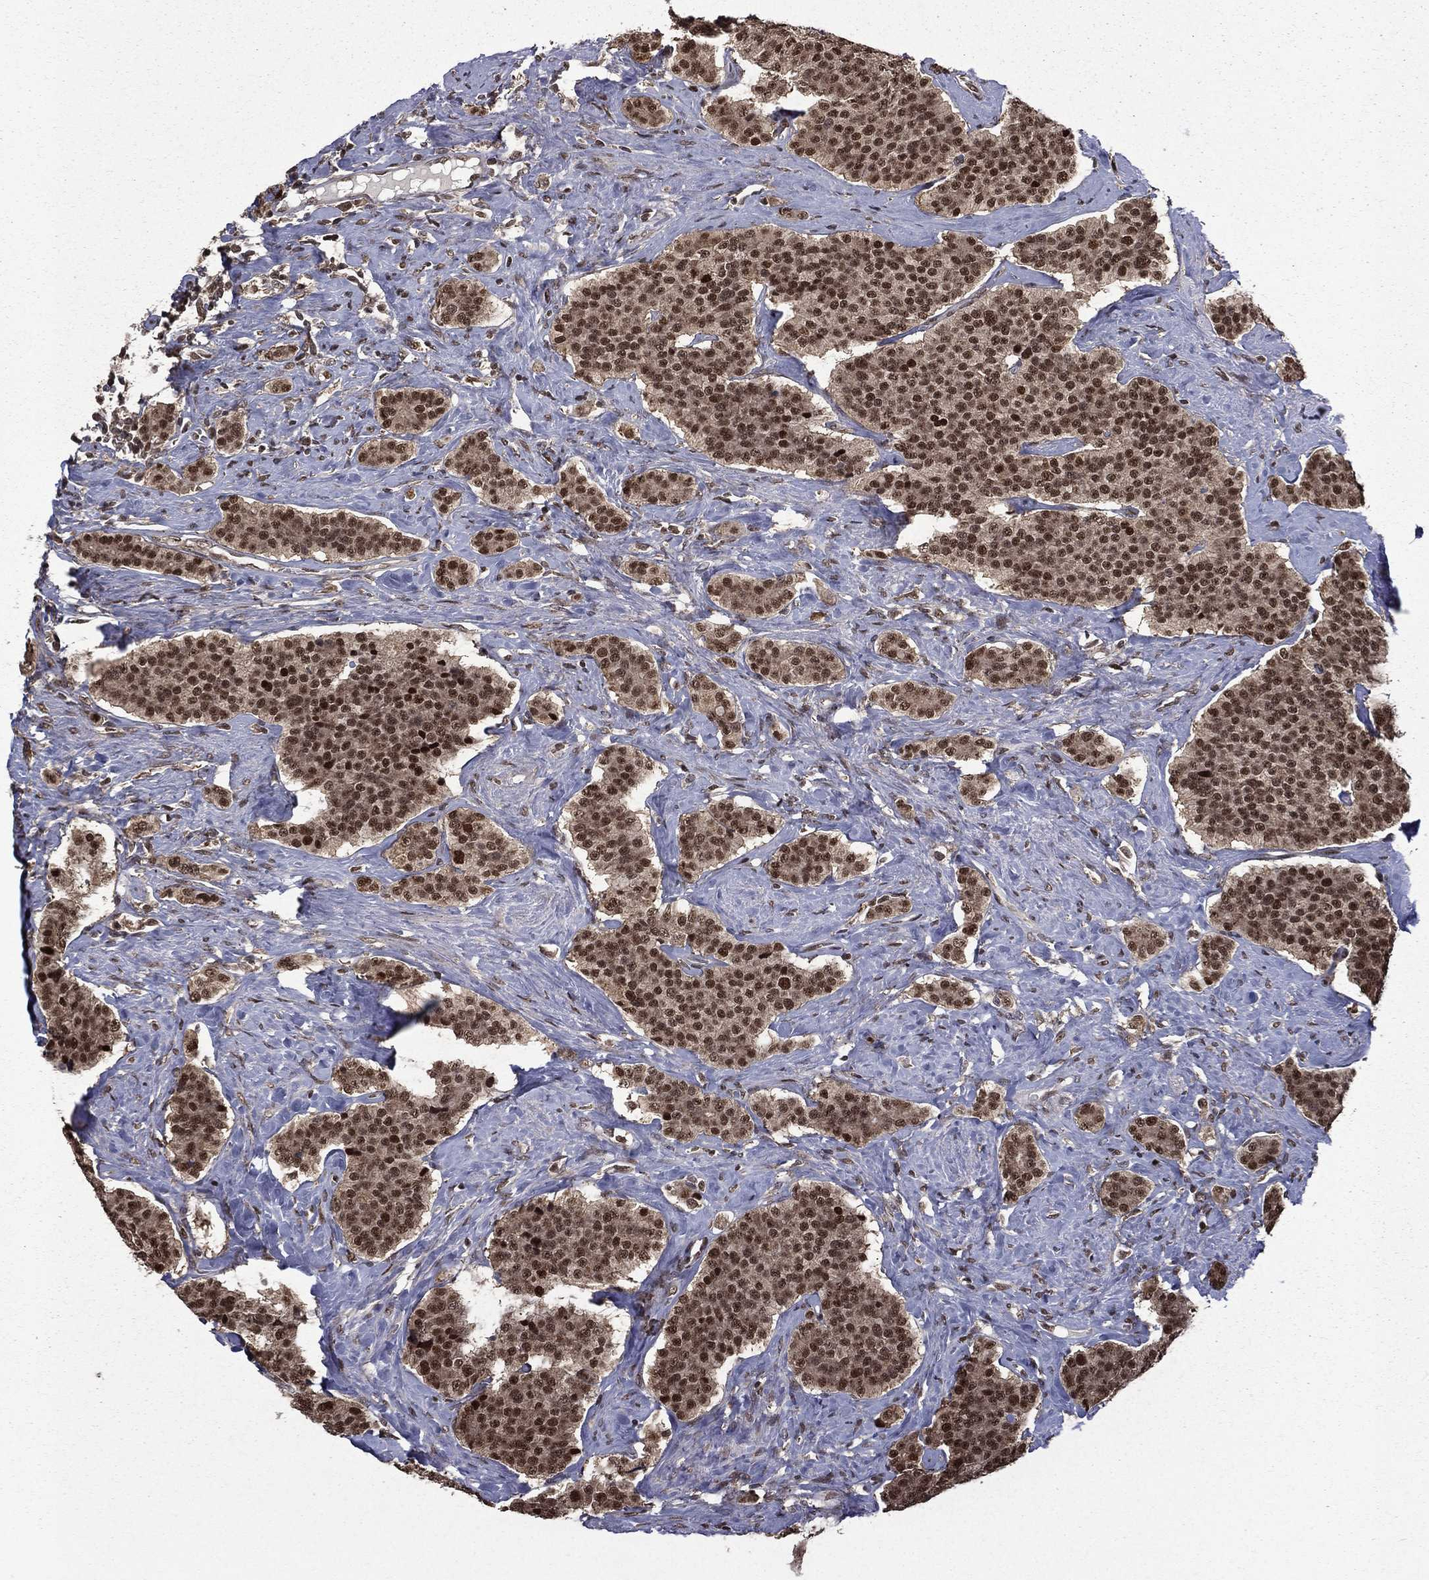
{"staining": {"intensity": "strong", "quantity": "25%-75%", "location": "nuclear"}, "tissue": "carcinoid", "cell_type": "Tumor cells", "image_type": "cancer", "snomed": [{"axis": "morphology", "description": "Carcinoid, malignant, NOS"}, {"axis": "topography", "description": "Small intestine"}], "caption": "IHC image of neoplastic tissue: carcinoid (malignant) stained using immunohistochemistry displays high levels of strong protein expression localized specifically in the nuclear of tumor cells, appearing as a nuclear brown color.", "gene": "JMJD6", "patient": {"sex": "female", "age": 58}}